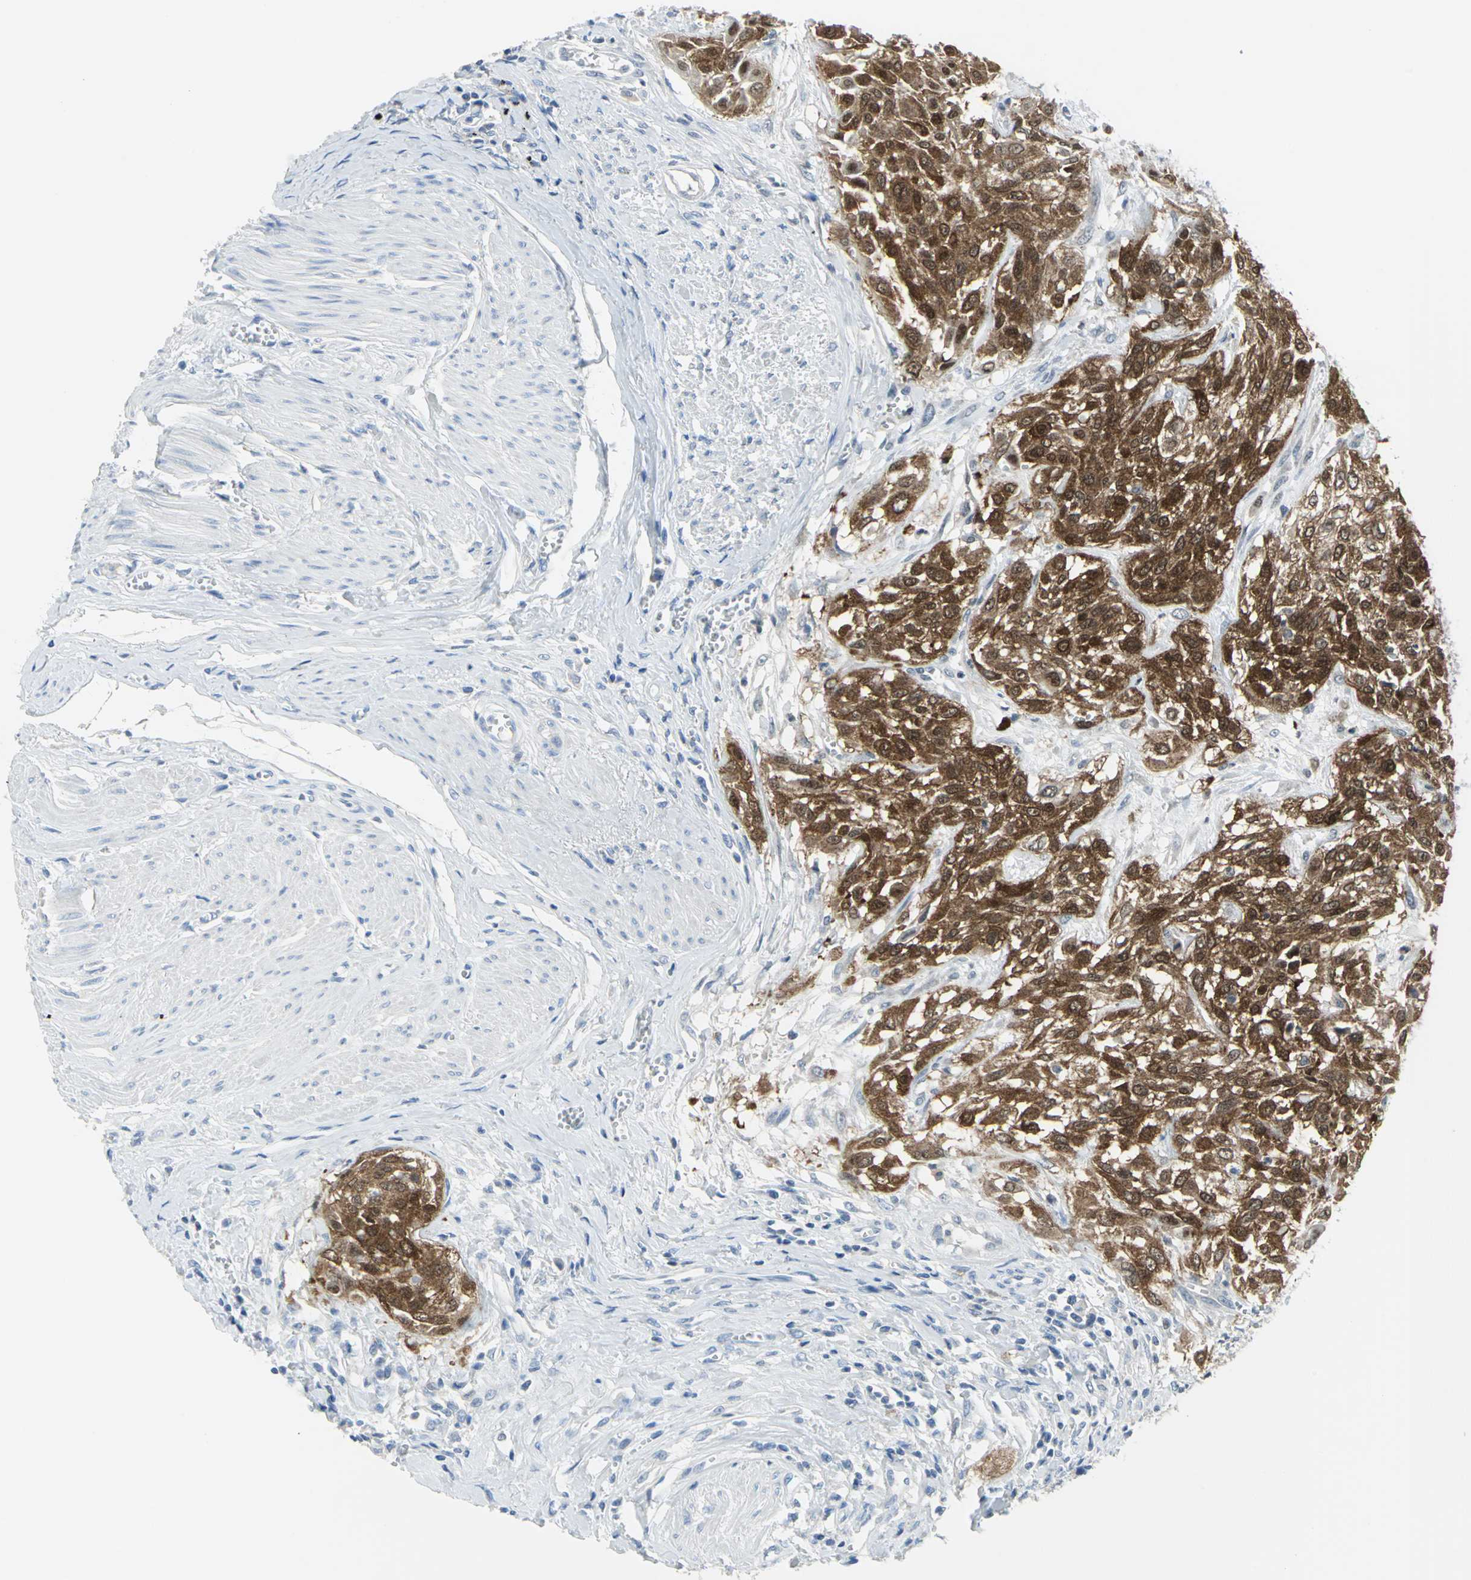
{"staining": {"intensity": "strong", "quantity": ">75%", "location": "cytoplasmic/membranous,nuclear"}, "tissue": "urothelial cancer", "cell_type": "Tumor cells", "image_type": "cancer", "snomed": [{"axis": "morphology", "description": "Urothelial carcinoma, High grade"}, {"axis": "topography", "description": "Urinary bladder"}], "caption": "Urothelial cancer tissue reveals strong cytoplasmic/membranous and nuclear expression in approximately >75% of tumor cells, visualized by immunohistochemistry. The protein is shown in brown color, while the nuclei are stained blue.", "gene": "SFN", "patient": {"sex": "male", "age": 57}}